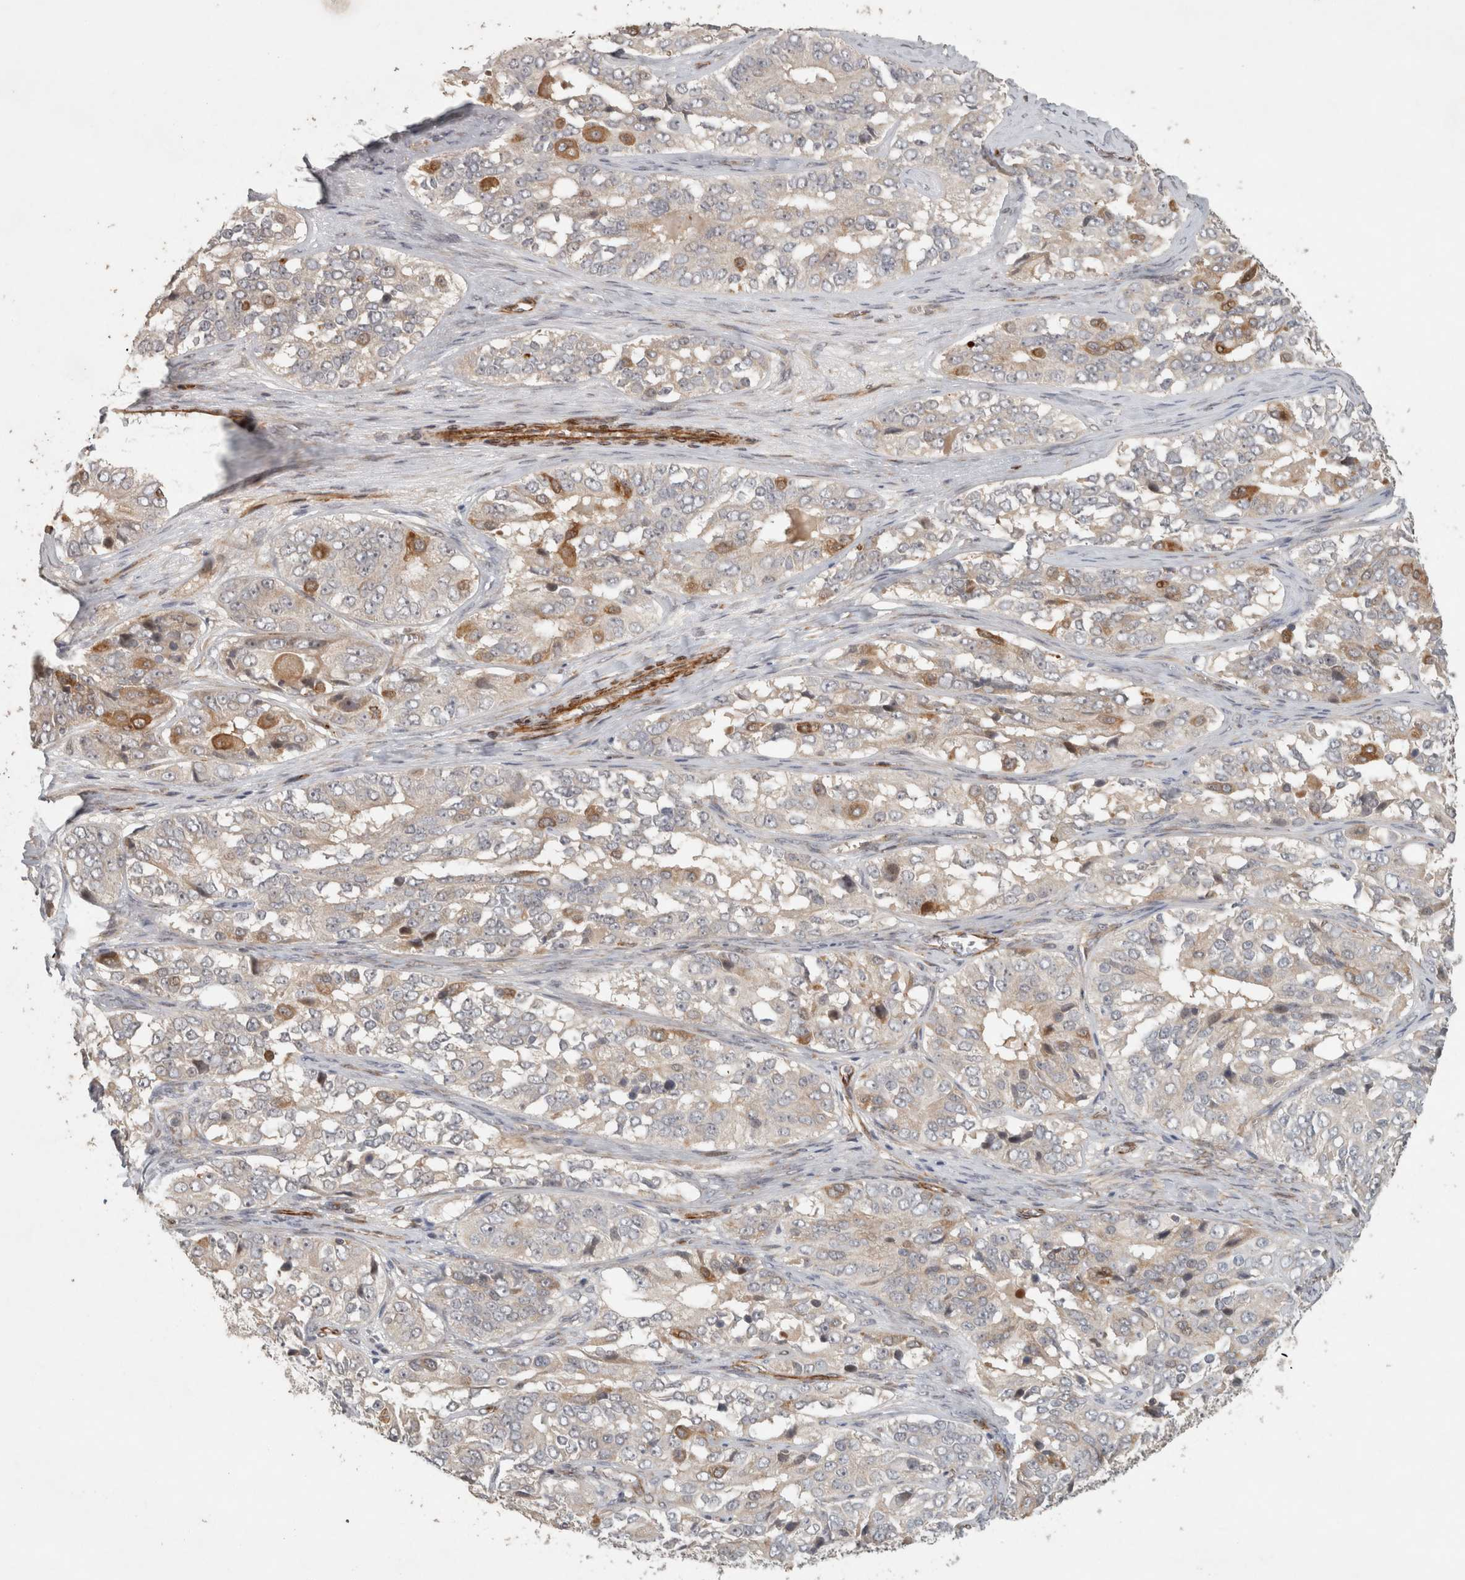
{"staining": {"intensity": "moderate", "quantity": "<25%", "location": "cytoplasmic/membranous"}, "tissue": "ovarian cancer", "cell_type": "Tumor cells", "image_type": "cancer", "snomed": [{"axis": "morphology", "description": "Carcinoma, endometroid"}, {"axis": "topography", "description": "Ovary"}], "caption": "A high-resolution photomicrograph shows immunohistochemistry staining of endometroid carcinoma (ovarian), which reveals moderate cytoplasmic/membranous expression in about <25% of tumor cells. (brown staining indicates protein expression, while blue staining denotes nuclei).", "gene": "SIPA1L2", "patient": {"sex": "female", "age": 51}}